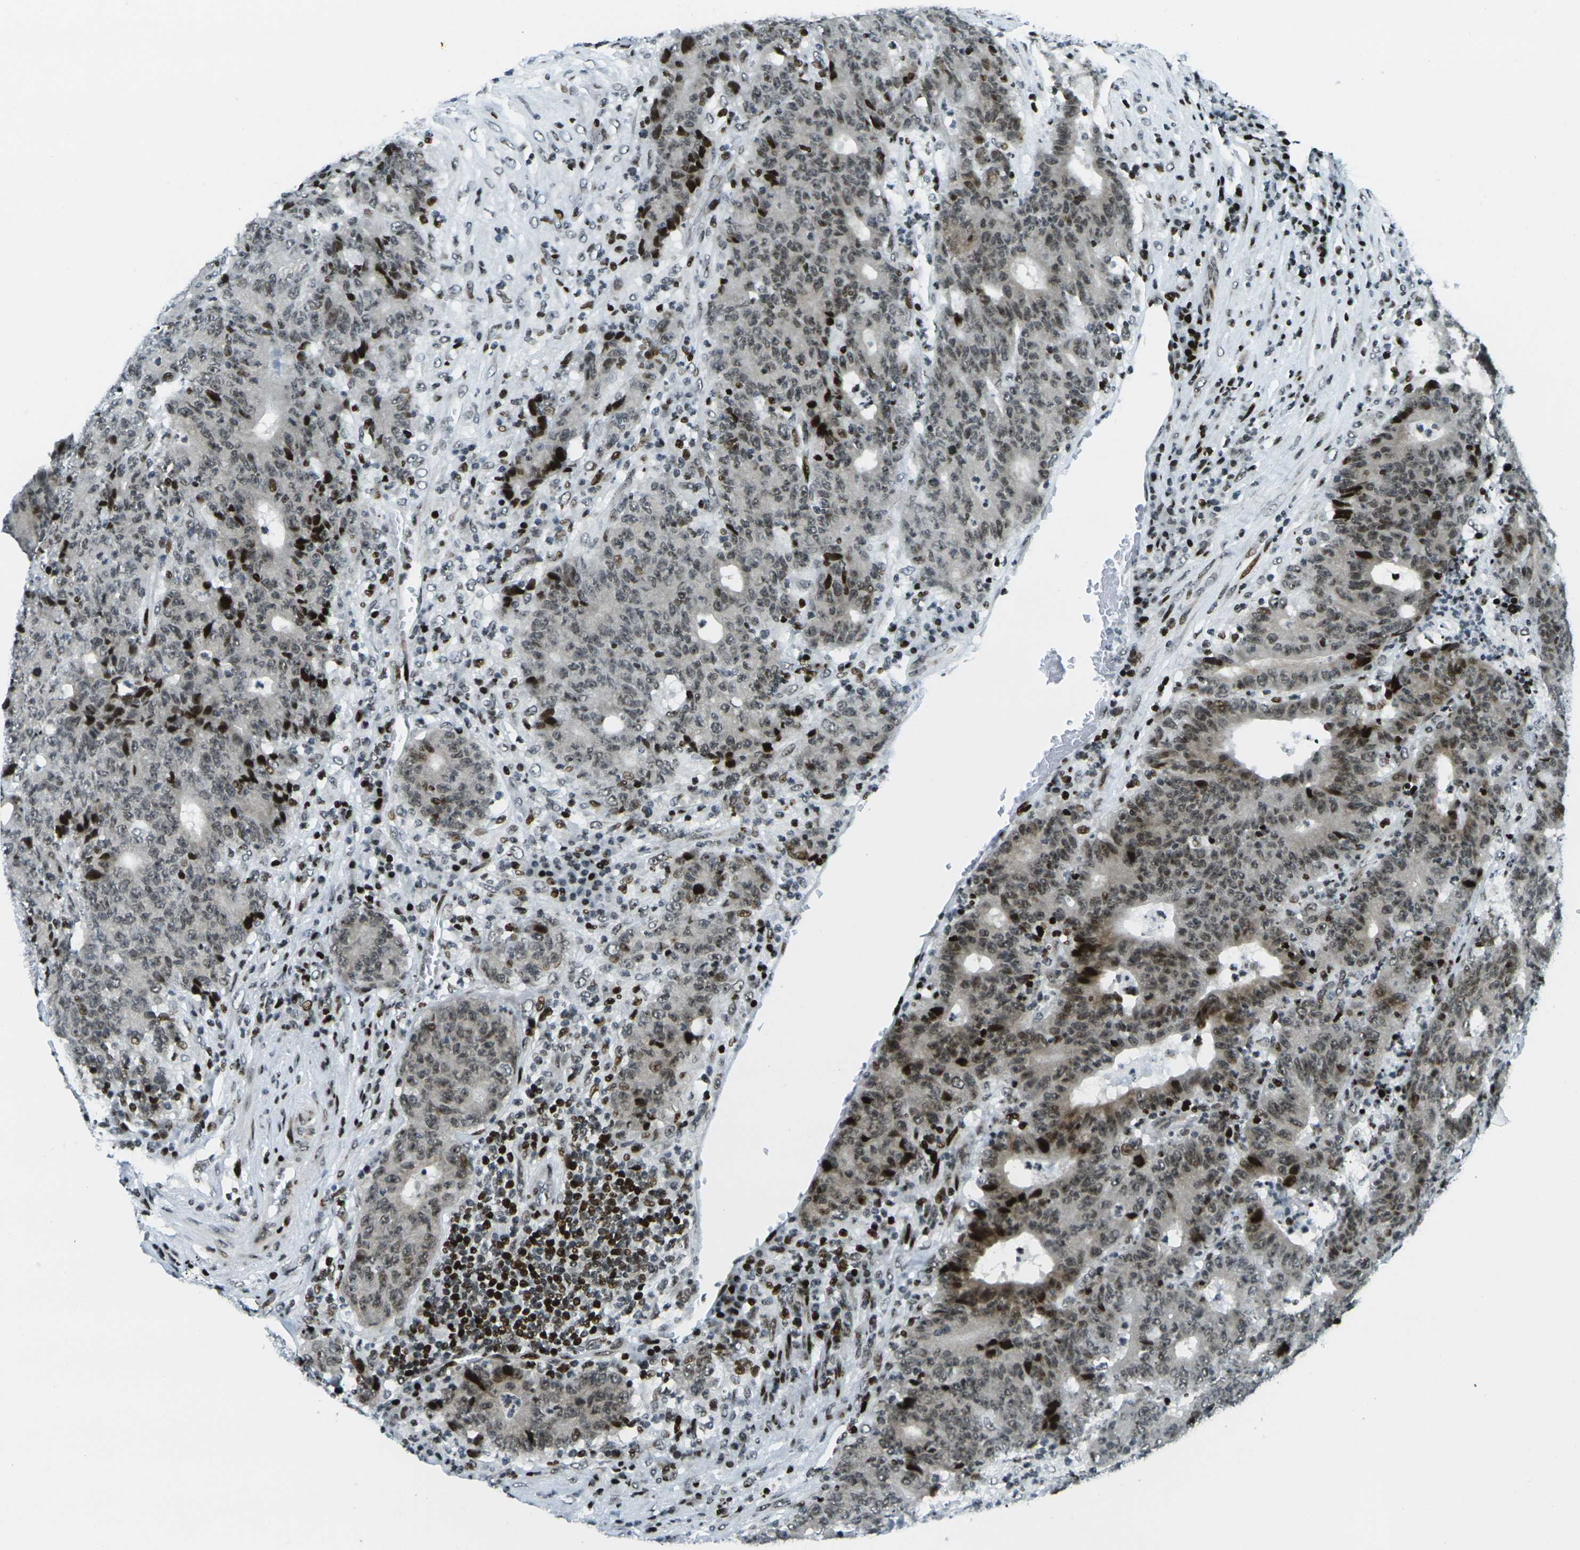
{"staining": {"intensity": "moderate", "quantity": ">75%", "location": "nuclear"}, "tissue": "colorectal cancer", "cell_type": "Tumor cells", "image_type": "cancer", "snomed": [{"axis": "morphology", "description": "Normal tissue, NOS"}, {"axis": "morphology", "description": "Adenocarcinoma, NOS"}, {"axis": "topography", "description": "Colon"}], "caption": "About >75% of tumor cells in human colorectal cancer (adenocarcinoma) show moderate nuclear protein staining as visualized by brown immunohistochemical staining.", "gene": "H3-3A", "patient": {"sex": "female", "age": 75}}